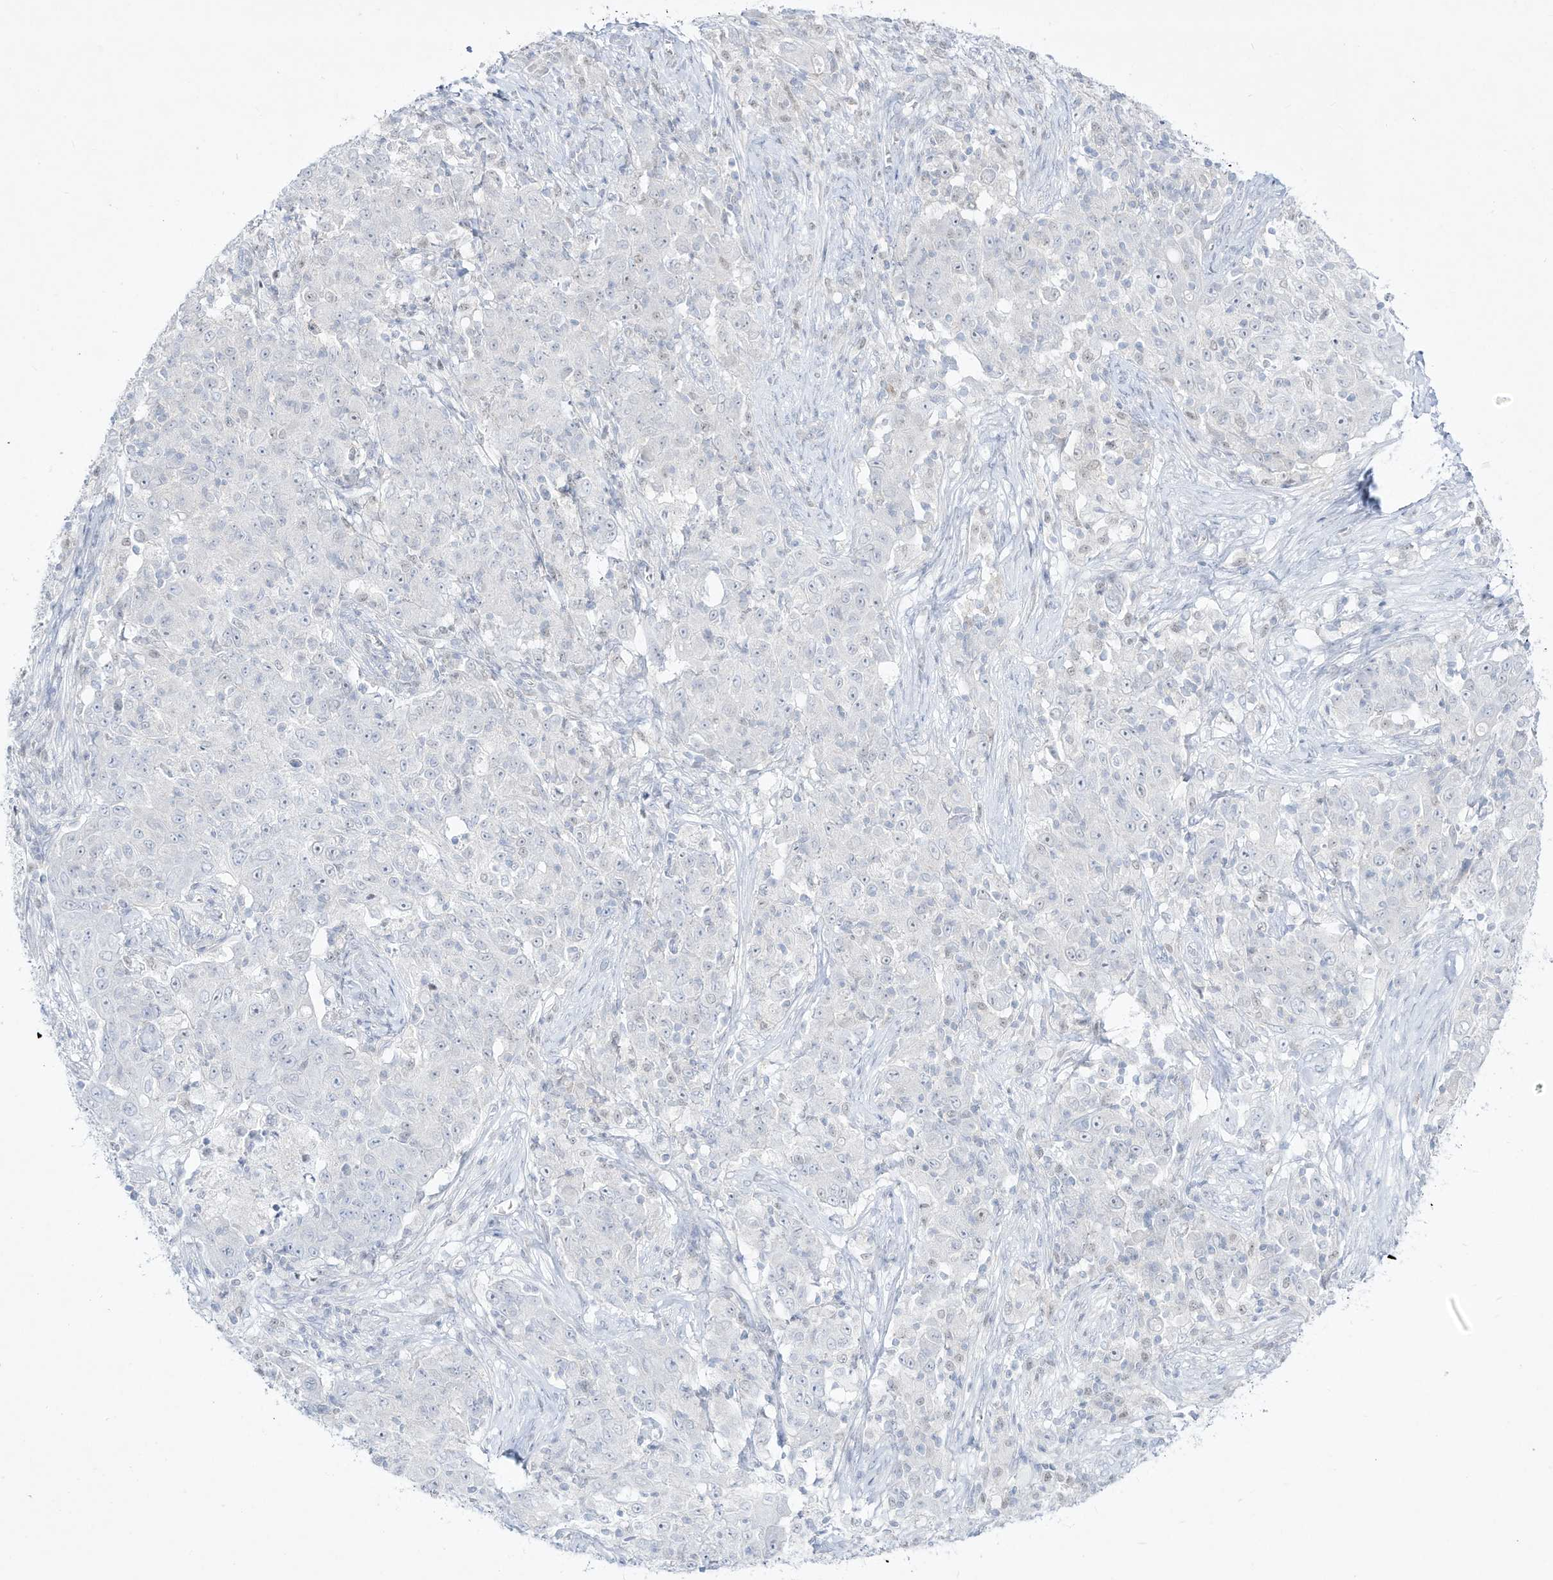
{"staining": {"intensity": "negative", "quantity": "none", "location": "none"}, "tissue": "ovarian cancer", "cell_type": "Tumor cells", "image_type": "cancer", "snomed": [{"axis": "morphology", "description": "Carcinoma, endometroid"}, {"axis": "topography", "description": "Ovary"}], "caption": "Tumor cells show no significant expression in ovarian cancer.", "gene": "DMKN", "patient": {"sex": "female", "age": 42}}